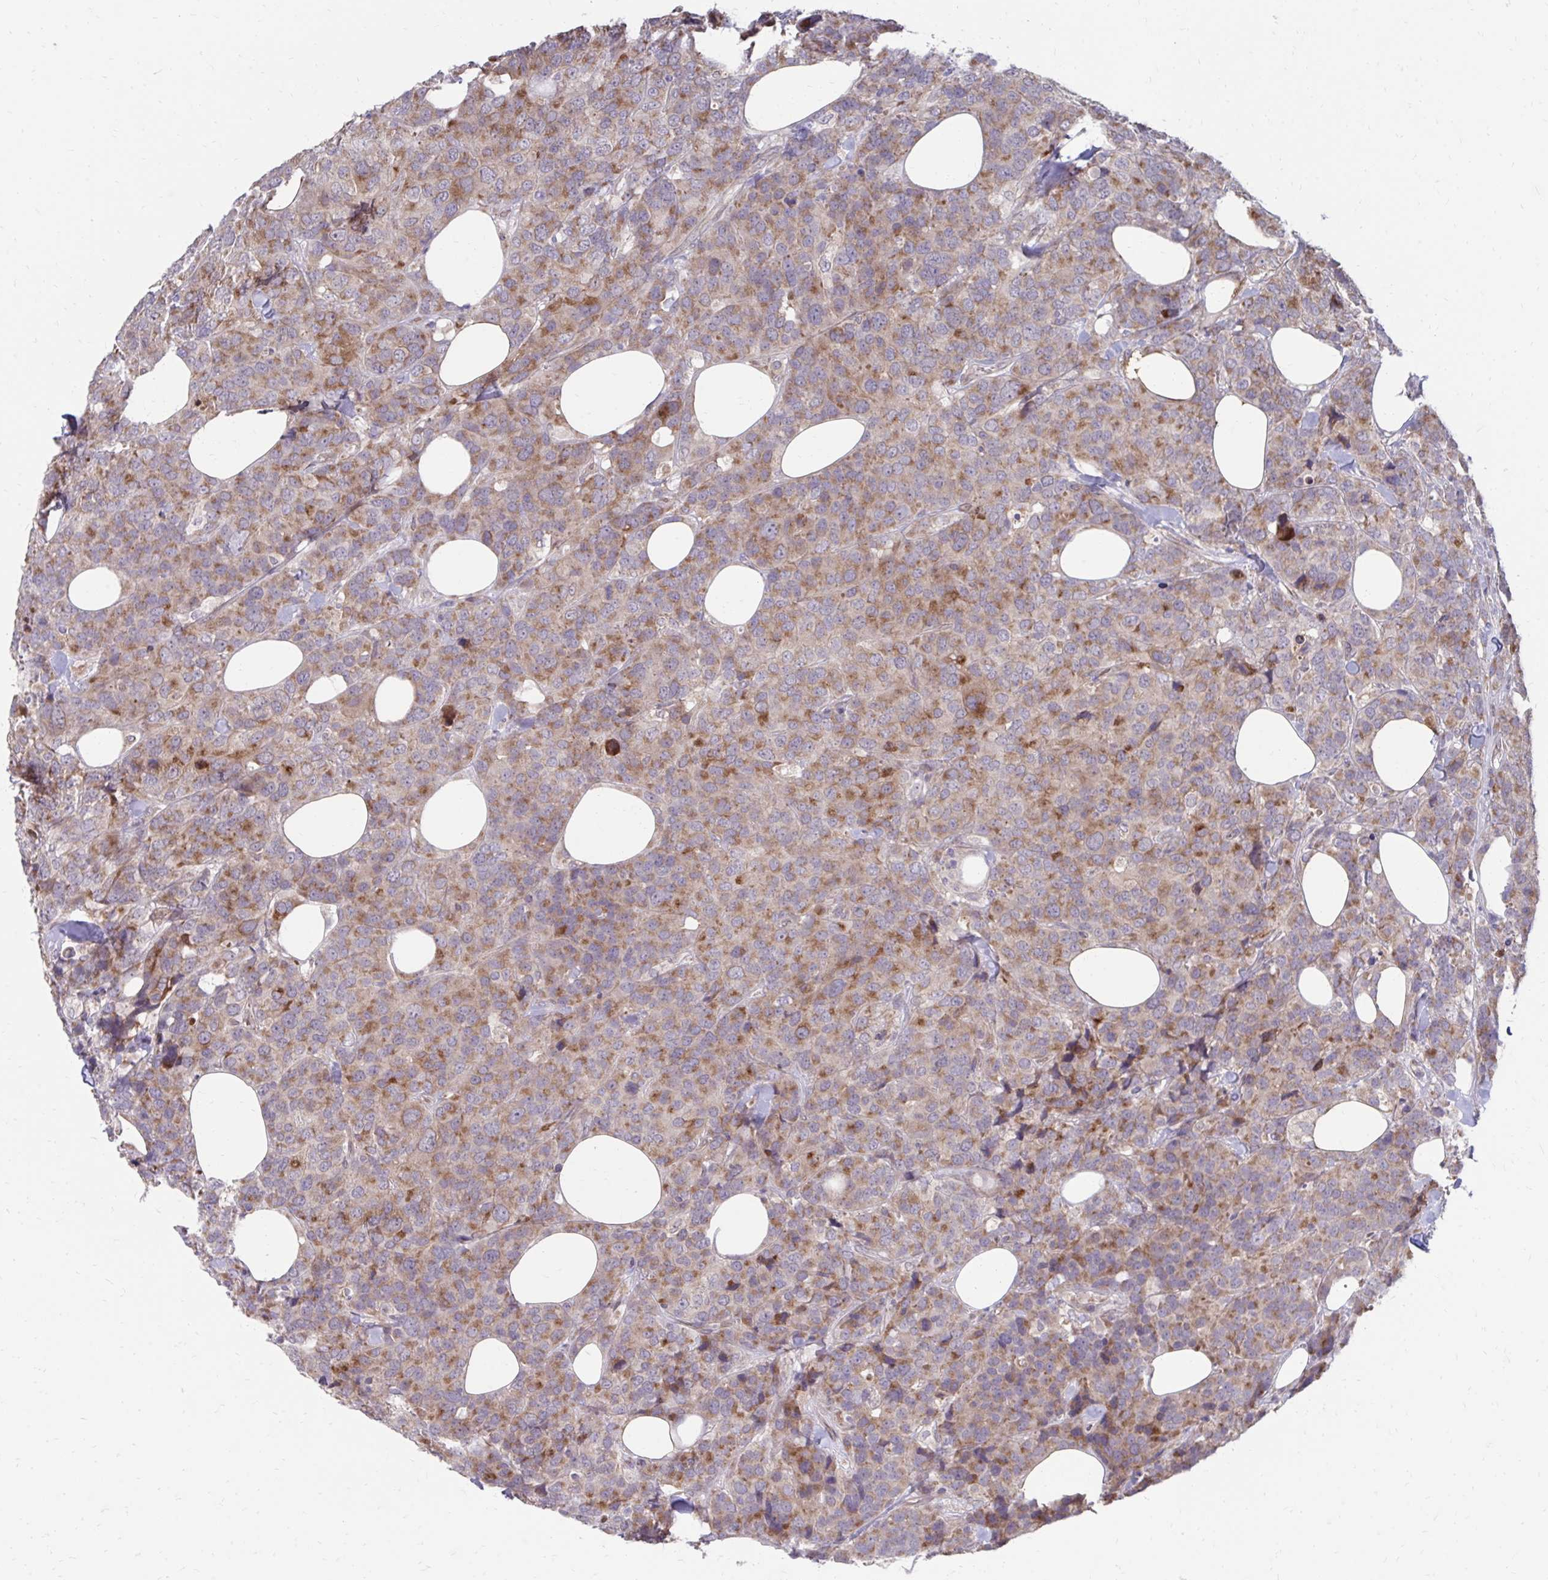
{"staining": {"intensity": "moderate", "quantity": ">75%", "location": "cytoplasmic/membranous"}, "tissue": "breast cancer", "cell_type": "Tumor cells", "image_type": "cancer", "snomed": [{"axis": "morphology", "description": "Lobular carcinoma"}, {"axis": "topography", "description": "Breast"}], "caption": "Breast lobular carcinoma stained with DAB immunohistochemistry displays medium levels of moderate cytoplasmic/membranous expression in approximately >75% of tumor cells. (IHC, brightfield microscopy, high magnification).", "gene": "ITPR2", "patient": {"sex": "female", "age": 59}}